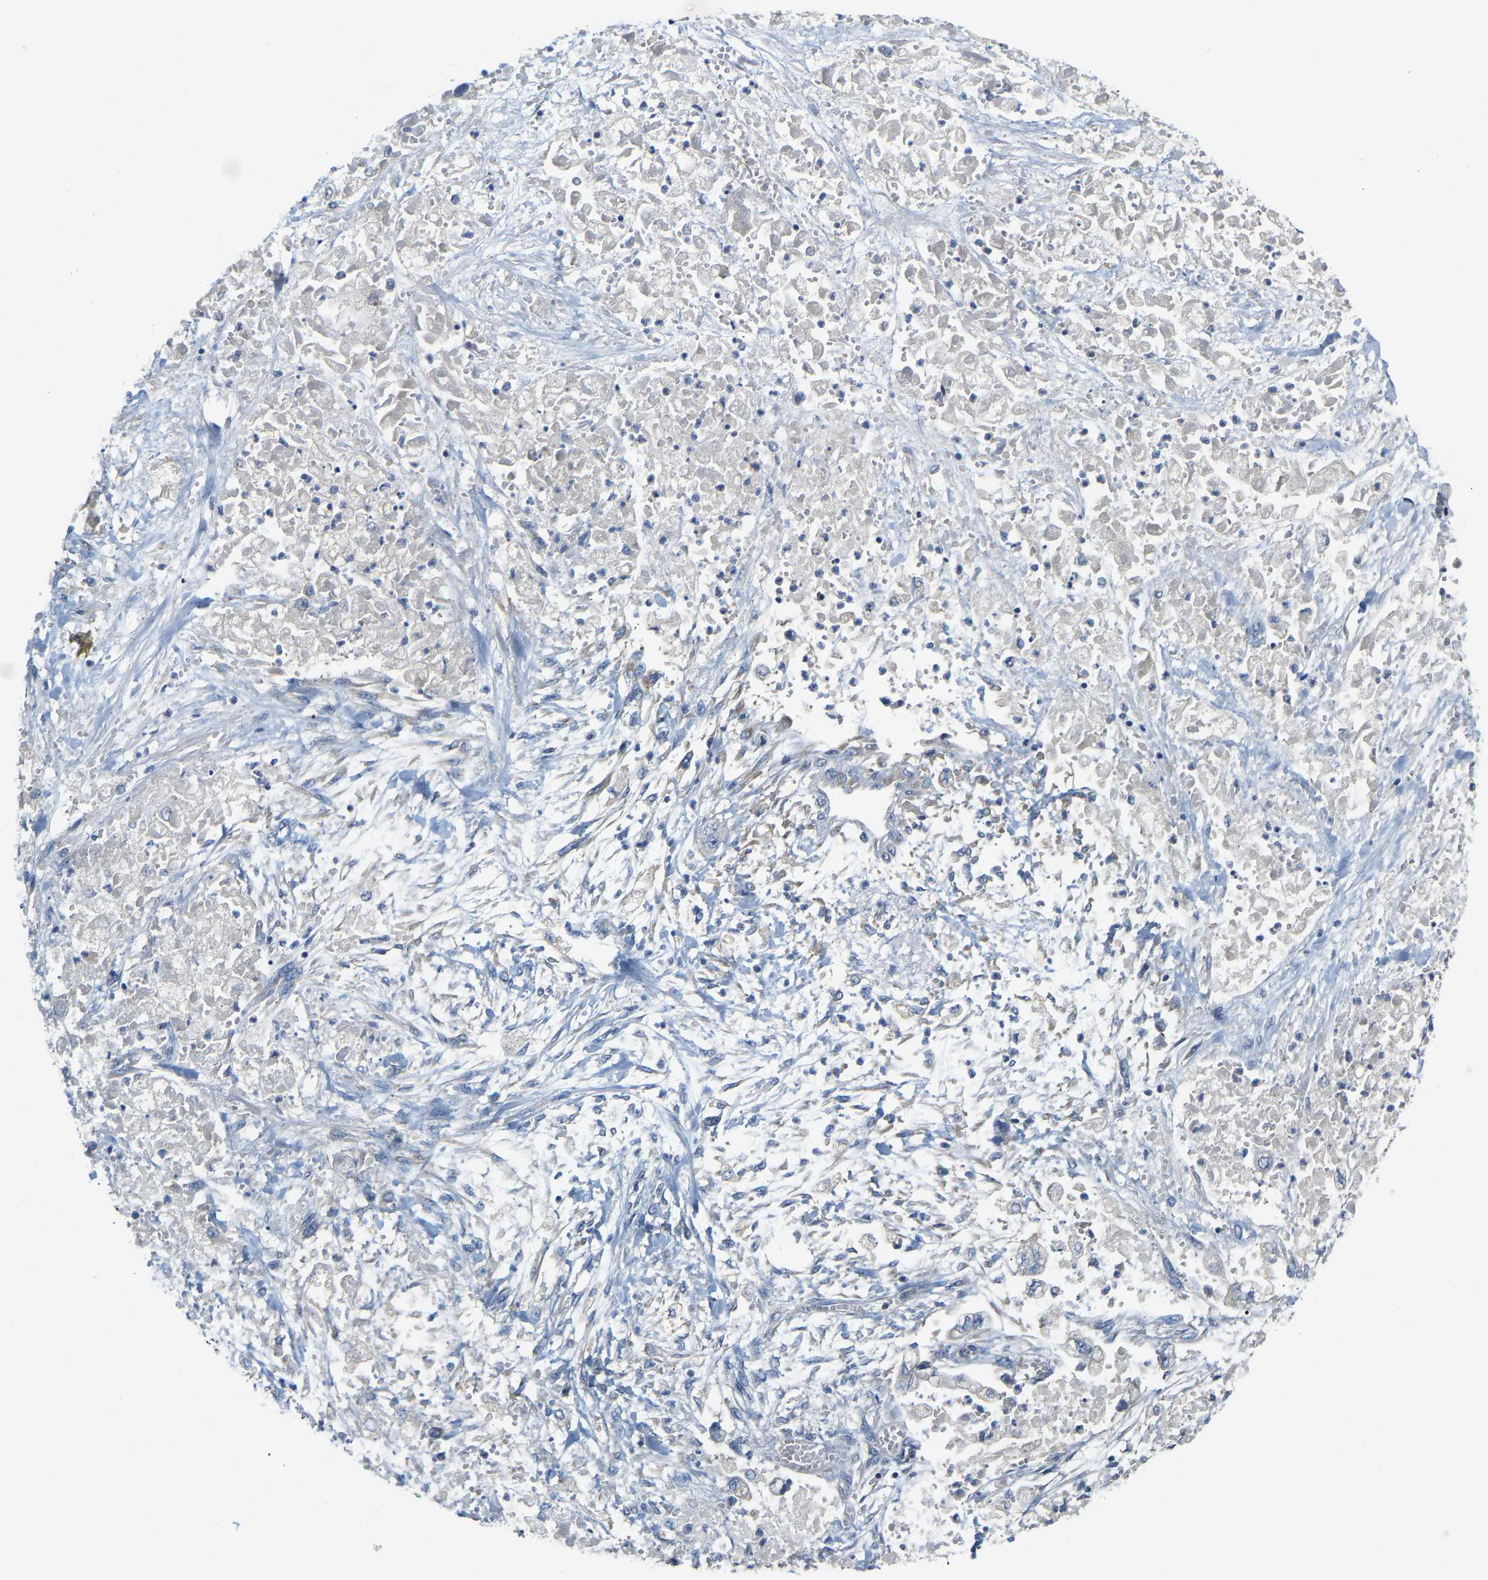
{"staining": {"intensity": "negative", "quantity": "none", "location": "none"}, "tissue": "stomach cancer", "cell_type": "Tumor cells", "image_type": "cancer", "snomed": [{"axis": "morphology", "description": "Normal tissue, NOS"}, {"axis": "morphology", "description": "Adenocarcinoma, NOS"}, {"axis": "topography", "description": "Stomach"}], "caption": "Stomach cancer was stained to show a protein in brown. There is no significant expression in tumor cells.", "gene": "PCNT", "patient": {"sex": "male", "age": 62}}